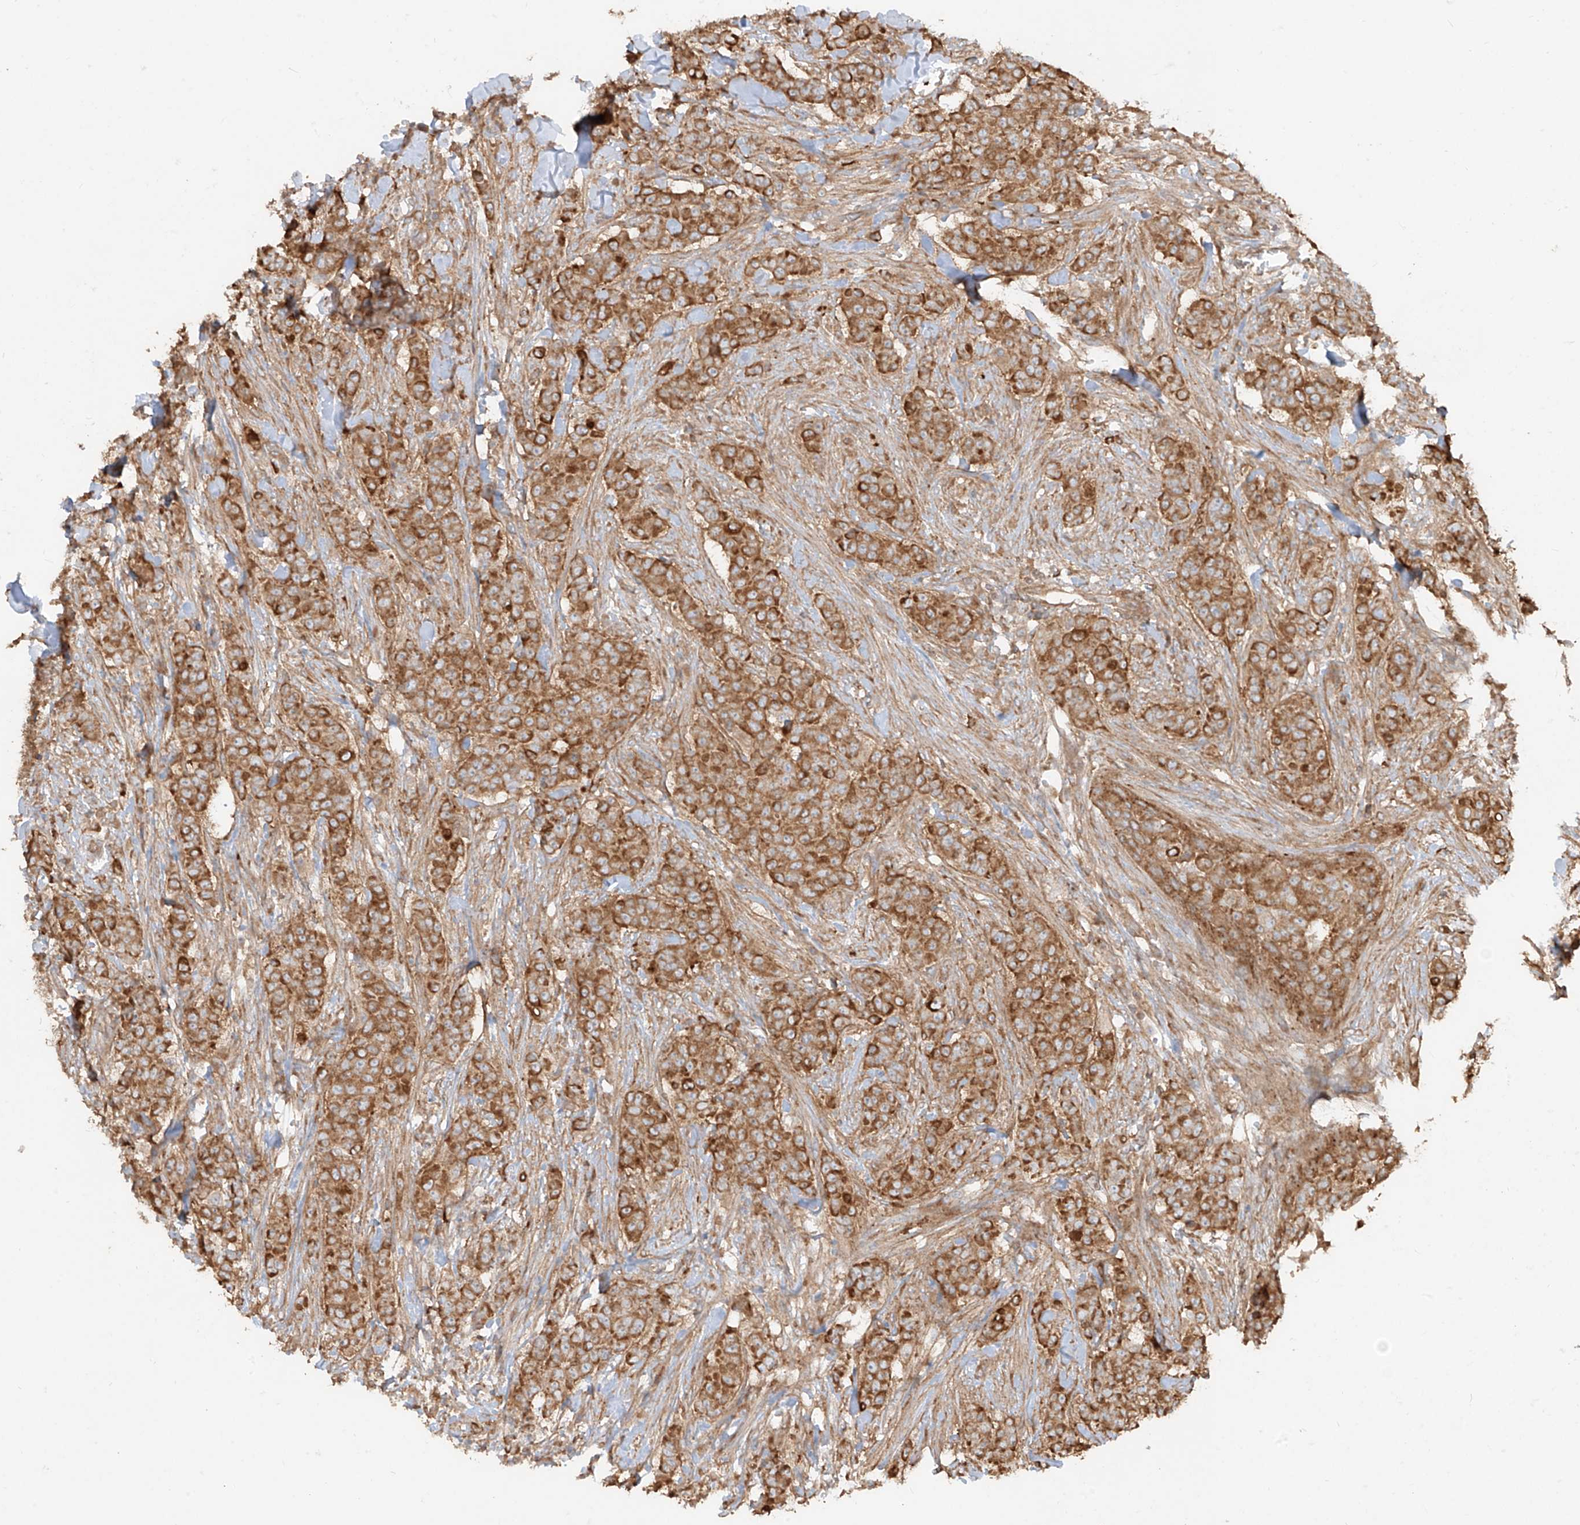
{"staining": {"intensity": "strong", "quantity": ">75%", "location": "cytoplasmic/membranous"}, "tissue": "breast cancer", "cell_type": "Tumor cells", "image_type": "cancer", "snomed": [{"axis": "morphology", "description": "Duct carcinoma"}, {"axis": "topography", "description": "Breast"}], "caption": "Protein positivity by immunohistochemistry displays strong cytoplasmic/membranous positivity in approximately >75% of tumor cells in invasive ductal carcinoma (breast).", "gene": "CCDC115", "patient": {"sex": "female", "age": 40}}